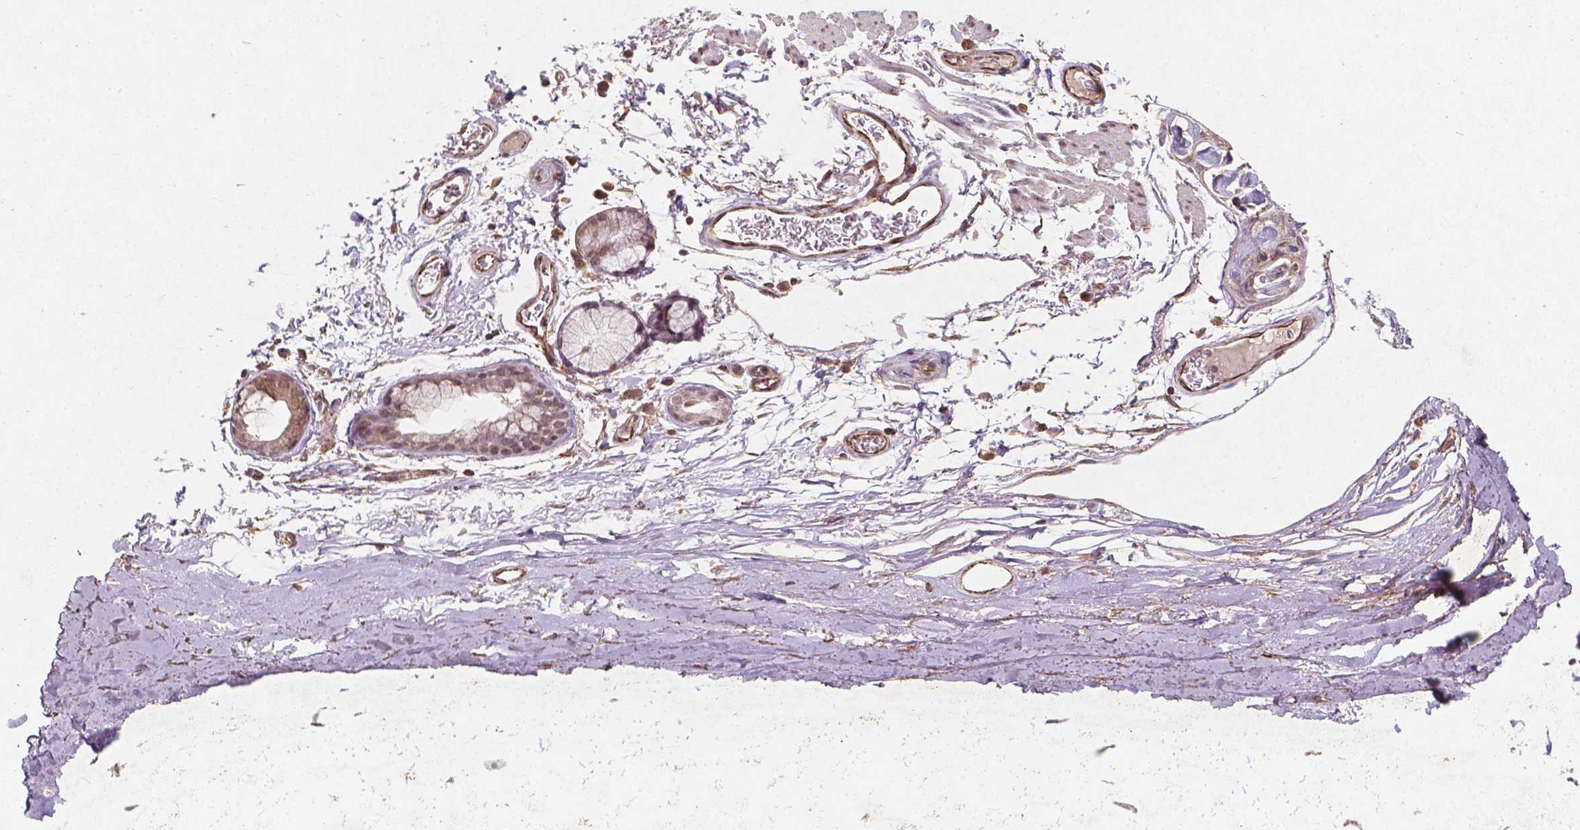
{"staining": {"intensity": "moderate", "quantity": "<25%", "location": "cytoplasmic/membranous"}, "tissue": "adipose tissue", "cell_type": "Adipocytes", "image_type": "normal", "snomed": [{"axis": "morphology", "description": "Normal tissue, NOS"}, {"axis": "topography", "description": "Cartilage tissue"}, {"axis": "topography", "description": "Bronchus"}], "caption": "Adipose tissue stained with immunohistochemistry (IHC) displays moderate cytoplasmic/membranous positivity in approximately <25% of adipocytes. (brown staining indicates protein expression, while blue staining denotes nuclei).", "gene": "SMAD2", "patient": {"sex": "female", "age": 79}}